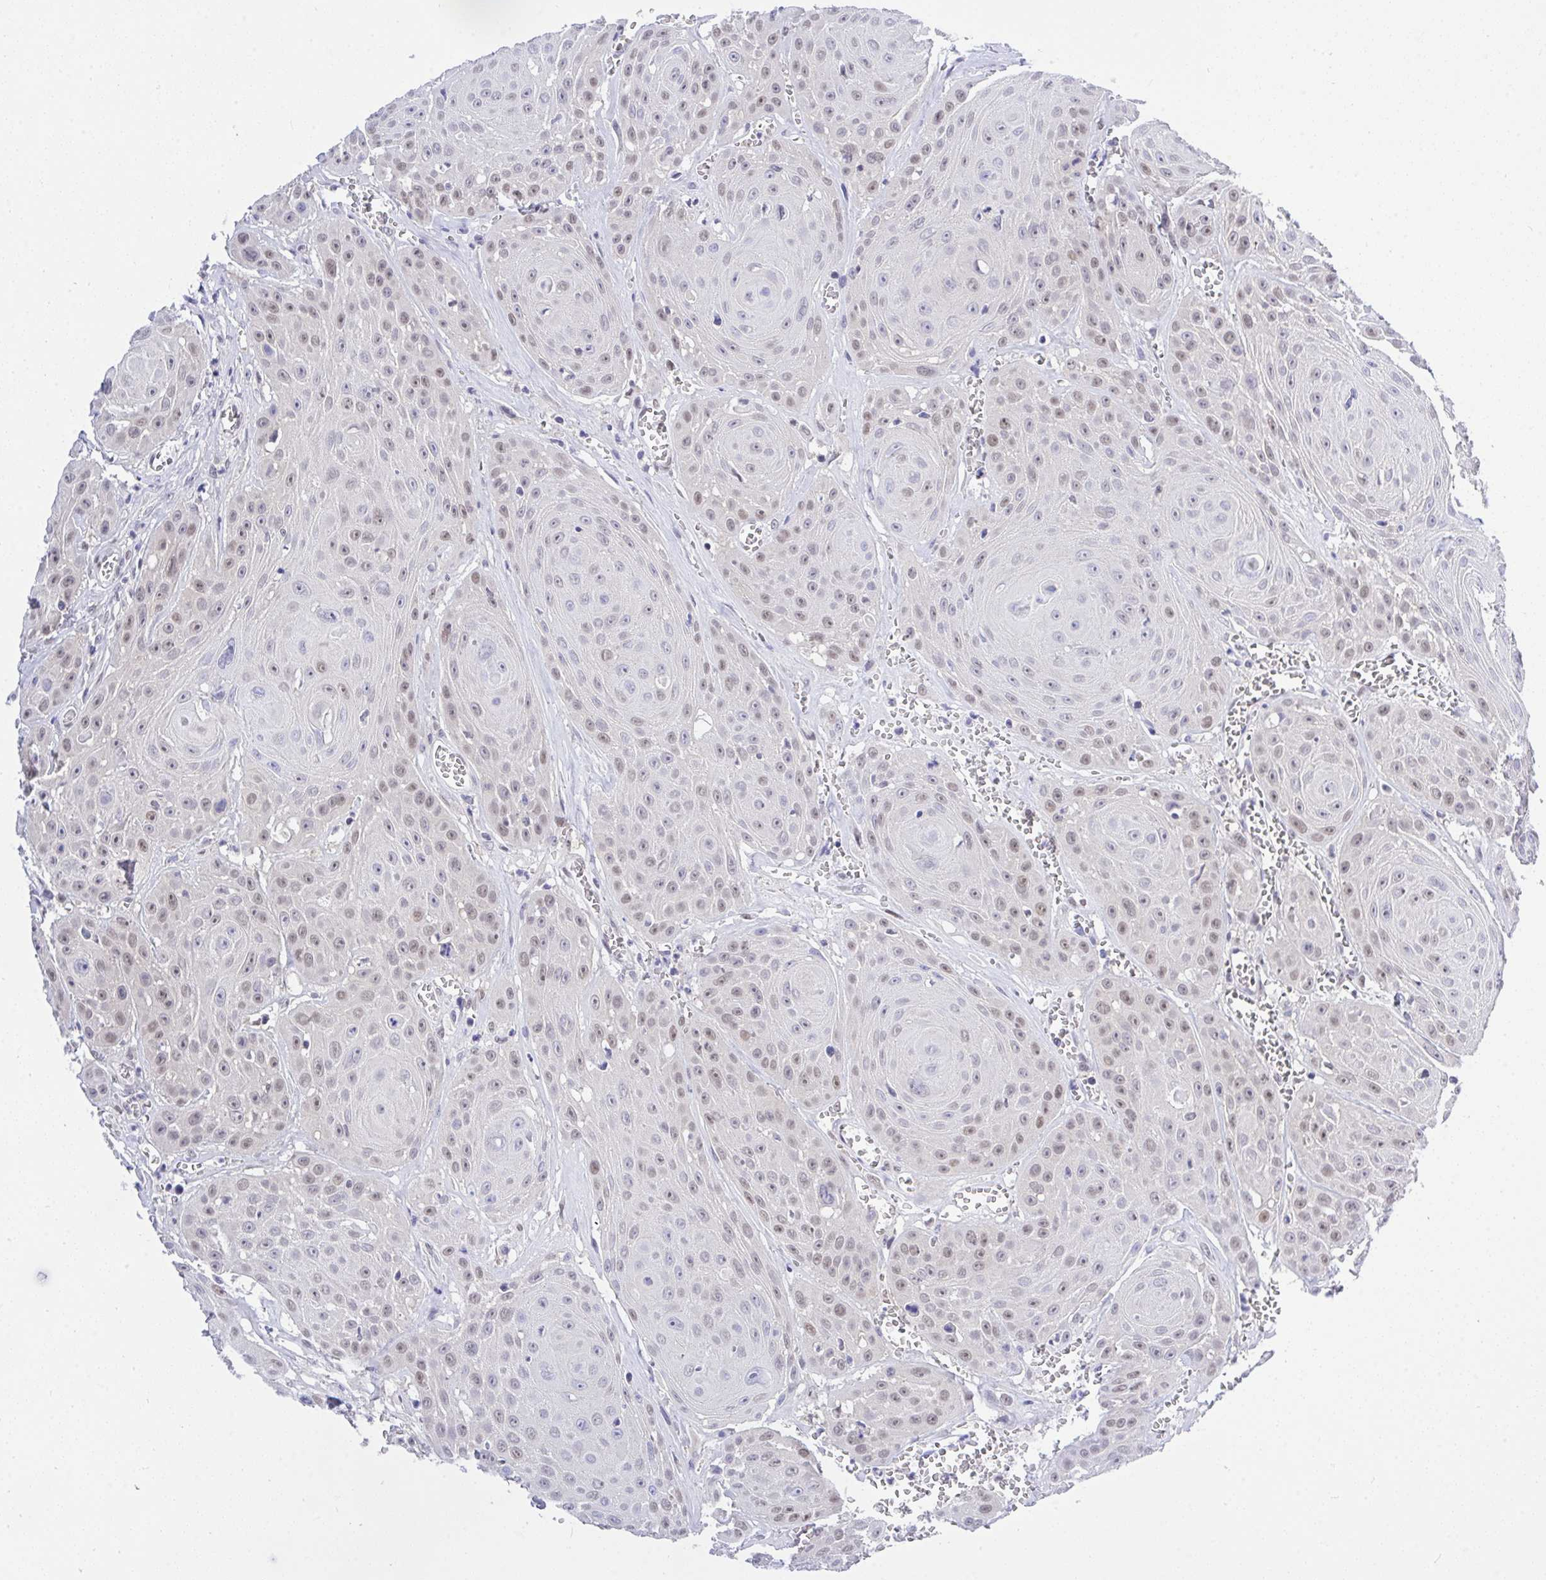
{"staining": {"intensity": "weak", "quantity": "25%-75%", "location": "nuclear"}, "tissue": "head and neck cancer", "cell_type": "Tumor cells", "image_type": "cancer", "snomed": [{"axis": "morphology", "description": "Squamous cell carcinoma, NOS"}, {"axis": "topography", "description": "Oral tissue"}, {"axis": "topography", "description": "Head-Neck"}], "caption": "Immunohistochemistry (IHC) image of neoplastic tissue: head and neck squamous cell carcinoma stained using IHC exhibits low levels of weak protein expression localized specifically in the nuclear of tumor cells, appearing as a nuclear brown color.", "gene": "THOP1", "patient": {"sex": "male", "age": 81}}